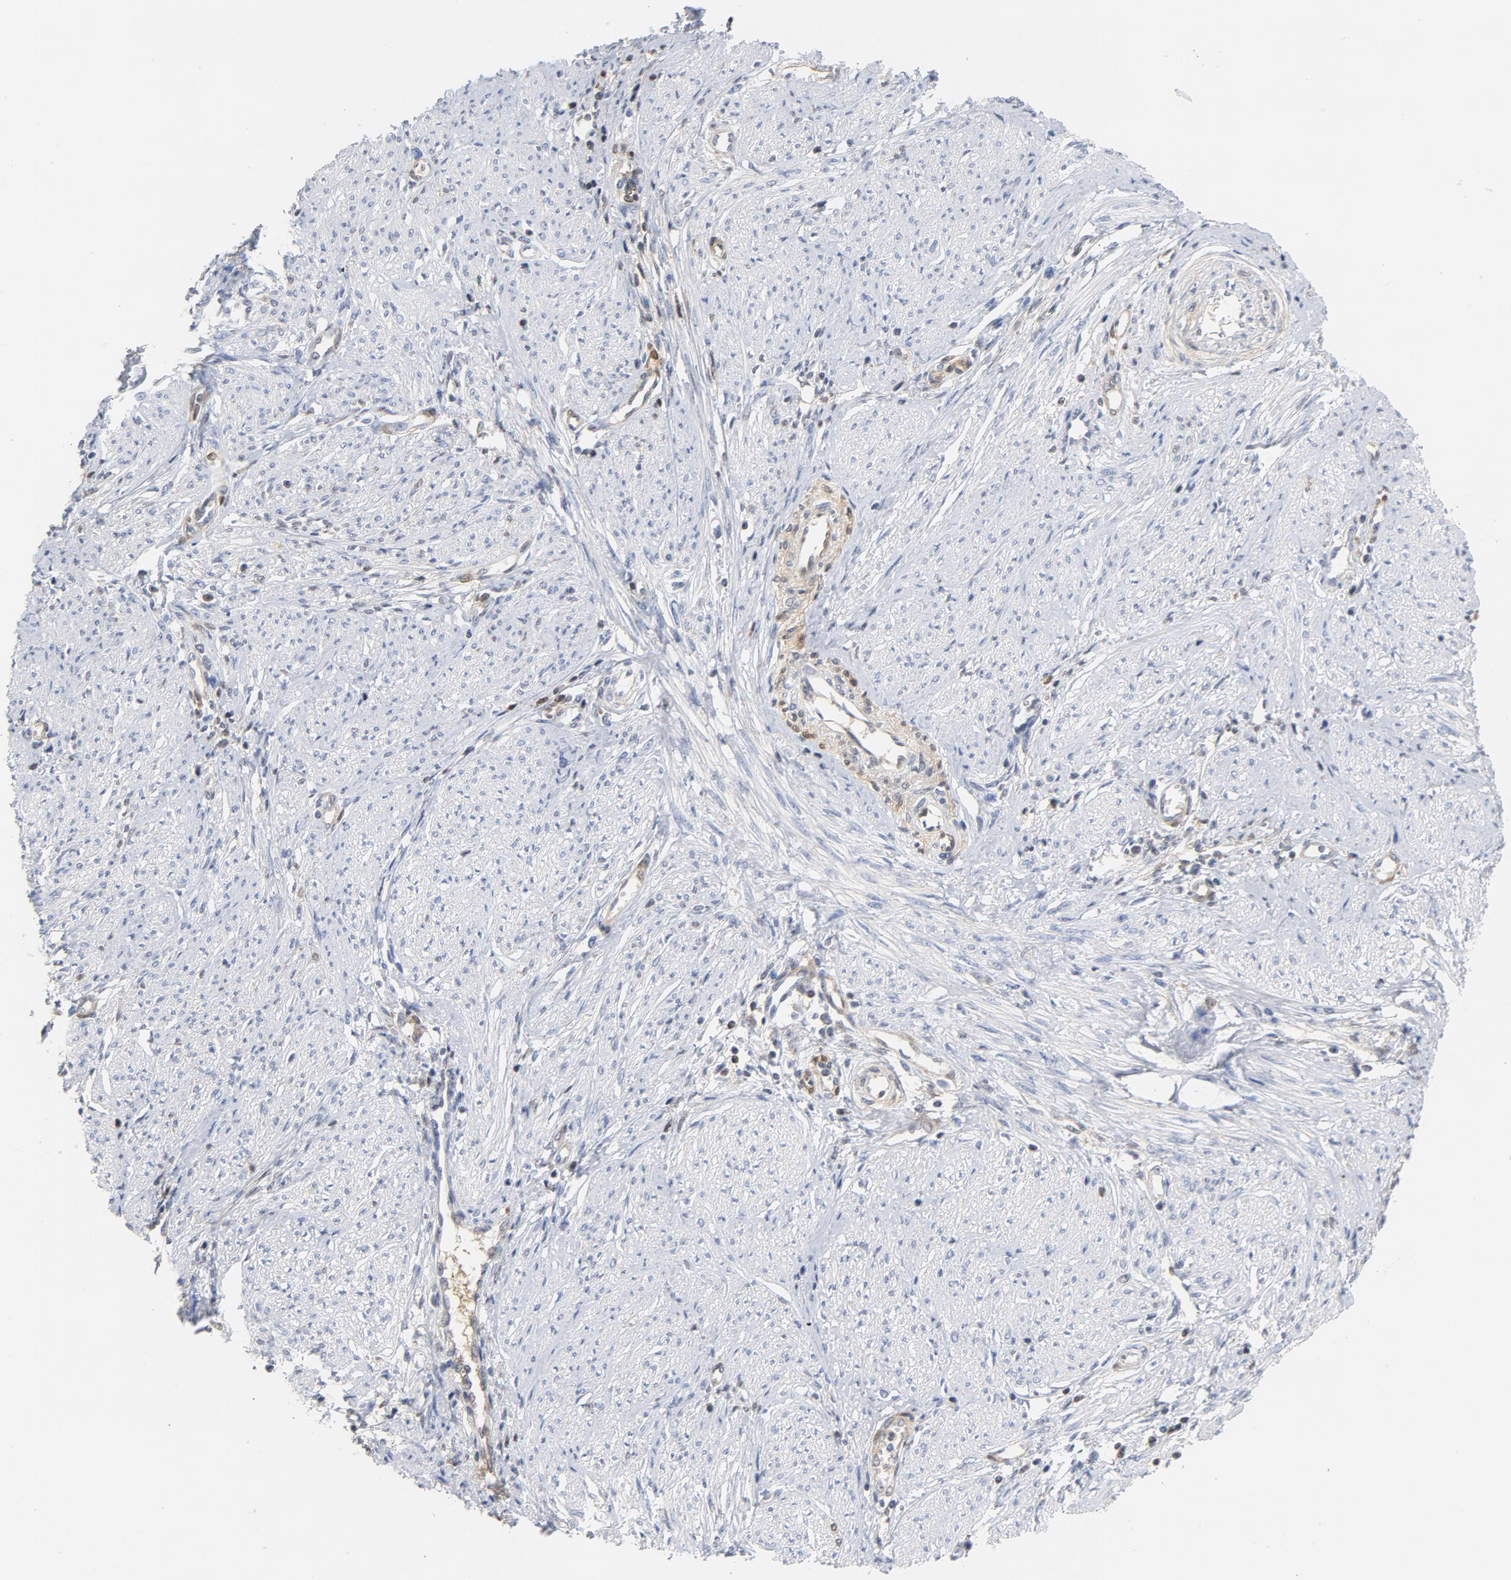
{"staining": {"intensity": "weak", "quantity": "<25%", "location": "cytoplasmic/membranous"}, "tissue": "cervical cancer", "cell_type": "Tumor cells", "image_type": "cancer", "snomed": [{"axis": "morphology", "description": "Adenocarcinoma, NOS"}, {"axis": "topography", "description": "Cervix"}], "caption": "Immunohistochemistry micrograph of neoplastic tissue: cervical cancer stained with DAB shows no significant protein expression in tumor cells.", "gene": "CDKN1B", "patient": {"sex": "female", "age": 36}}